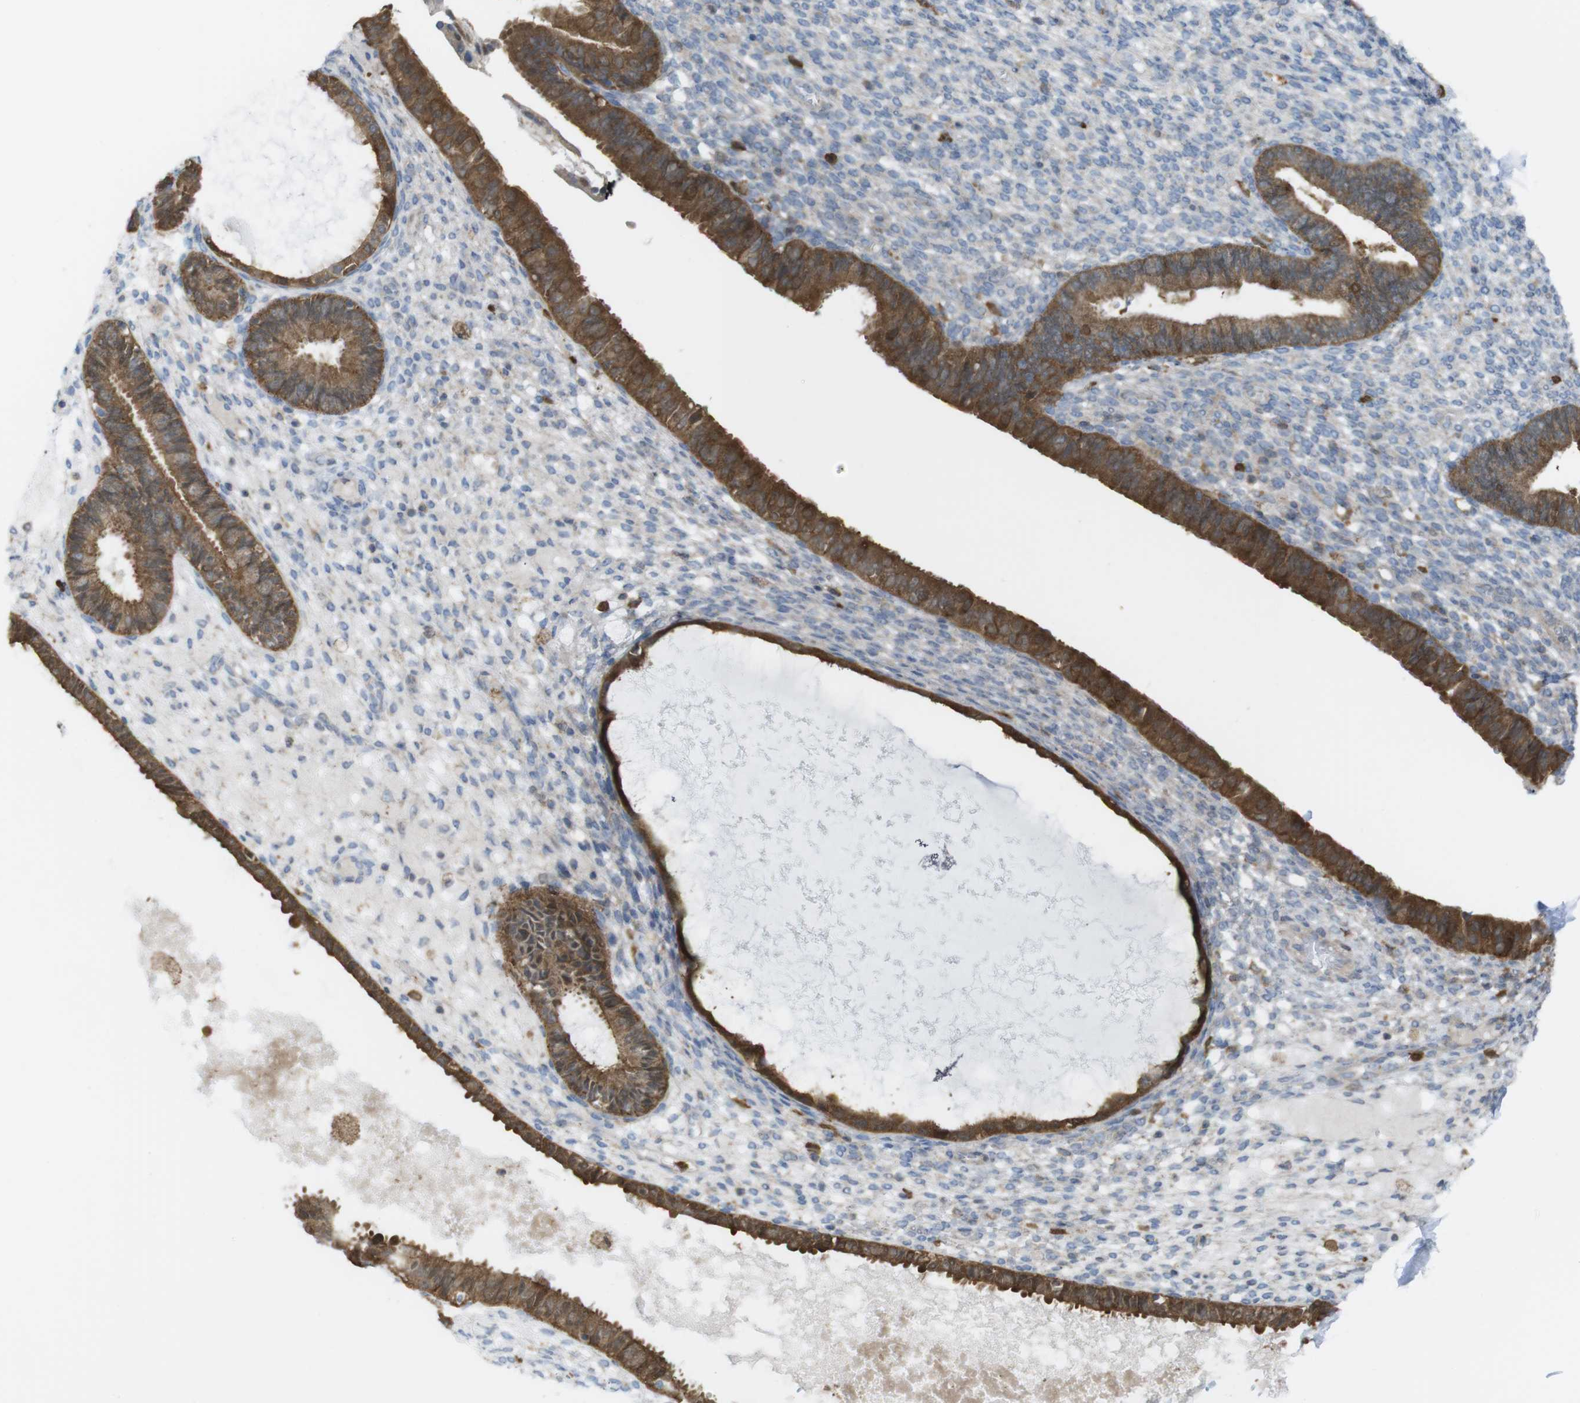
{"staining": {"intensity": "negative", "quantity": "none", "location": "none"}, "tissue": "endometrium", "cell_type": "Cells in endometrial stroma", "image_type": "normal", "snomed": [{"axis": "morphology", "description": "Normal tissue, NOS"}, {"axis": "topography", "description": "Endometrium"}], "caption": "Immunohistochemistry image of benign endometrium stained for a protein (brown), which exhibits no positivity in cells in endometrial stroma.", "gene": "PRKCD", "patient": {"sex": "female", "age": 61}}